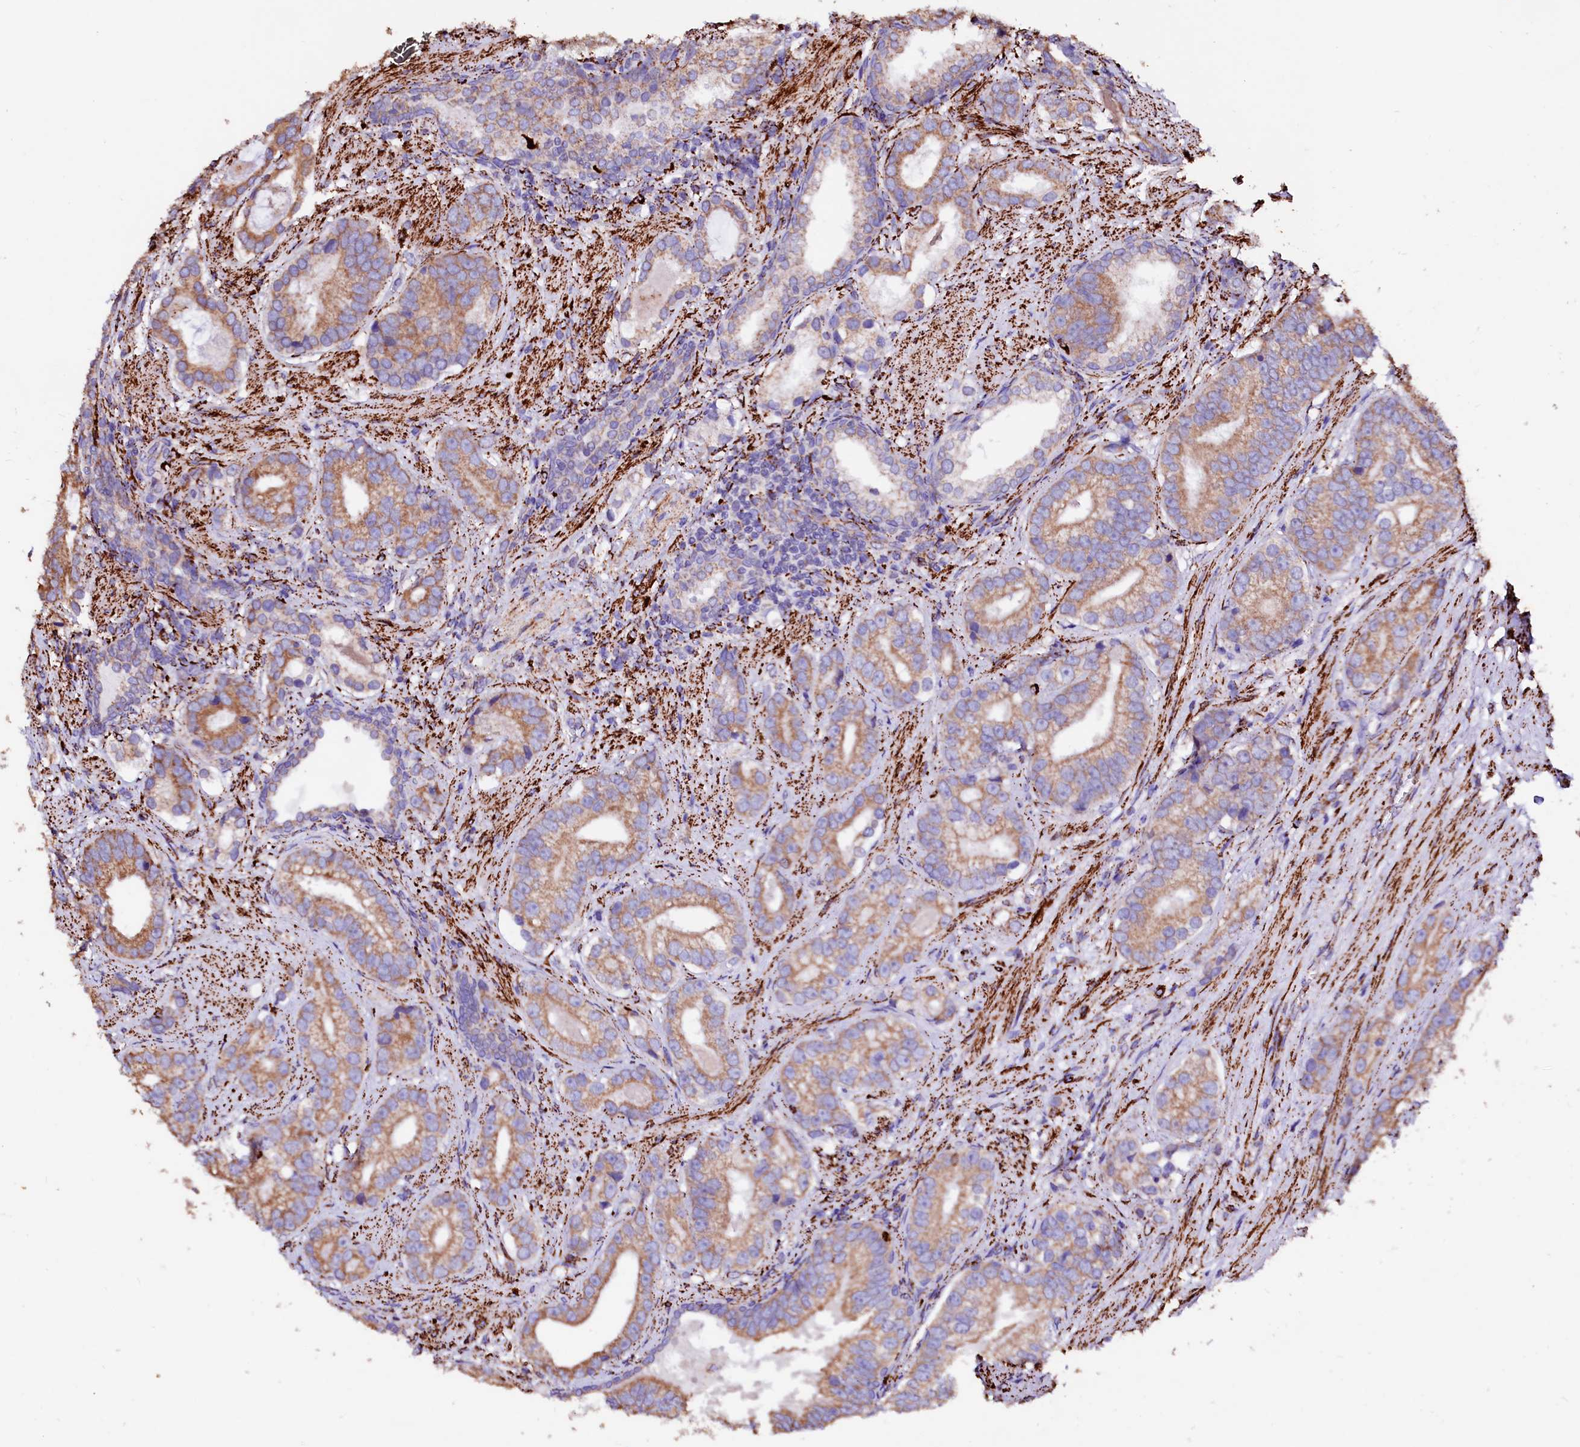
{"staining": {"intensity": "moderate", "quantity": ">75%", "location": "cytoplasmic/membranous"}, "tissue": "prostate cancer", "cell_type": "Tumor cells", "image_type": "cancer", "snomed": [{"axis": "morphology", "description": "Adenocarcinoma, High grade"}, {"axis": "topography", "description": "Prostate"}], "caption": "Protein analysis of high-grade adenocarcinoma (prostate) tissue demonstrates moderate cytoplasmic/membranous expression in approximately >75% of tumor cells.", "gene": "MAOB", "patient": {"sex": "male", "age": 75}}